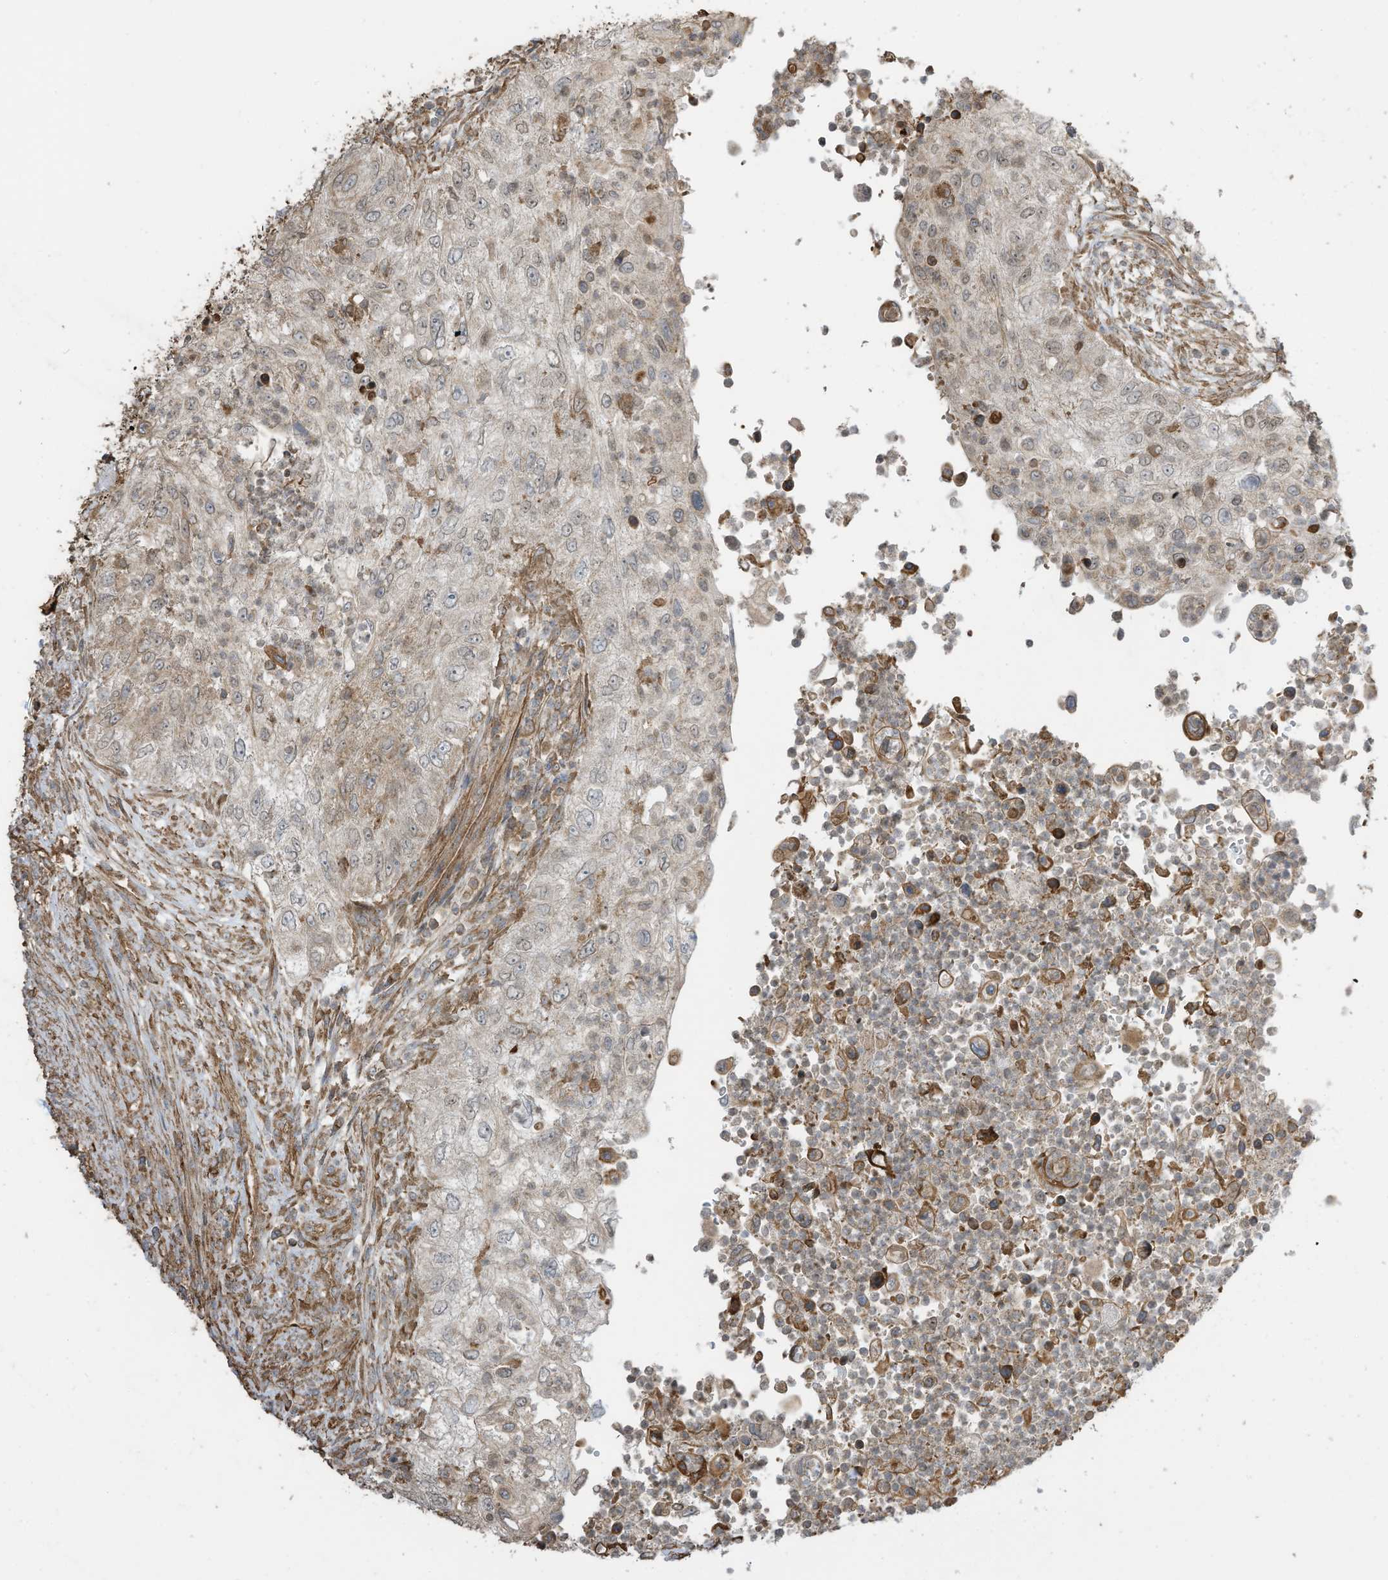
{"staining": {"intensity": "moderate", "quantity": "<25%", "location": "cytoplasmic/membranous"}, "tissue": "urothelial cancer", "cell_type": "Tumor cells", "image_type": "cancer", "snomed": [{"axis": "morphology", "description": "Urothelial carcinoma, High grade"}, {"axis": "topography", "description": "Urinary bladder"}], "caption": "Immunohistochemical staining of human high-grade urothelial carcinoma demonstrates moderate cytoplasmic/membranous protein positivity in about <25% of tumor cells. (IHC, brightfield microscopy, high magnification).", "gene": "CGAS", "patient": {"sex": "female", "age": 60}}